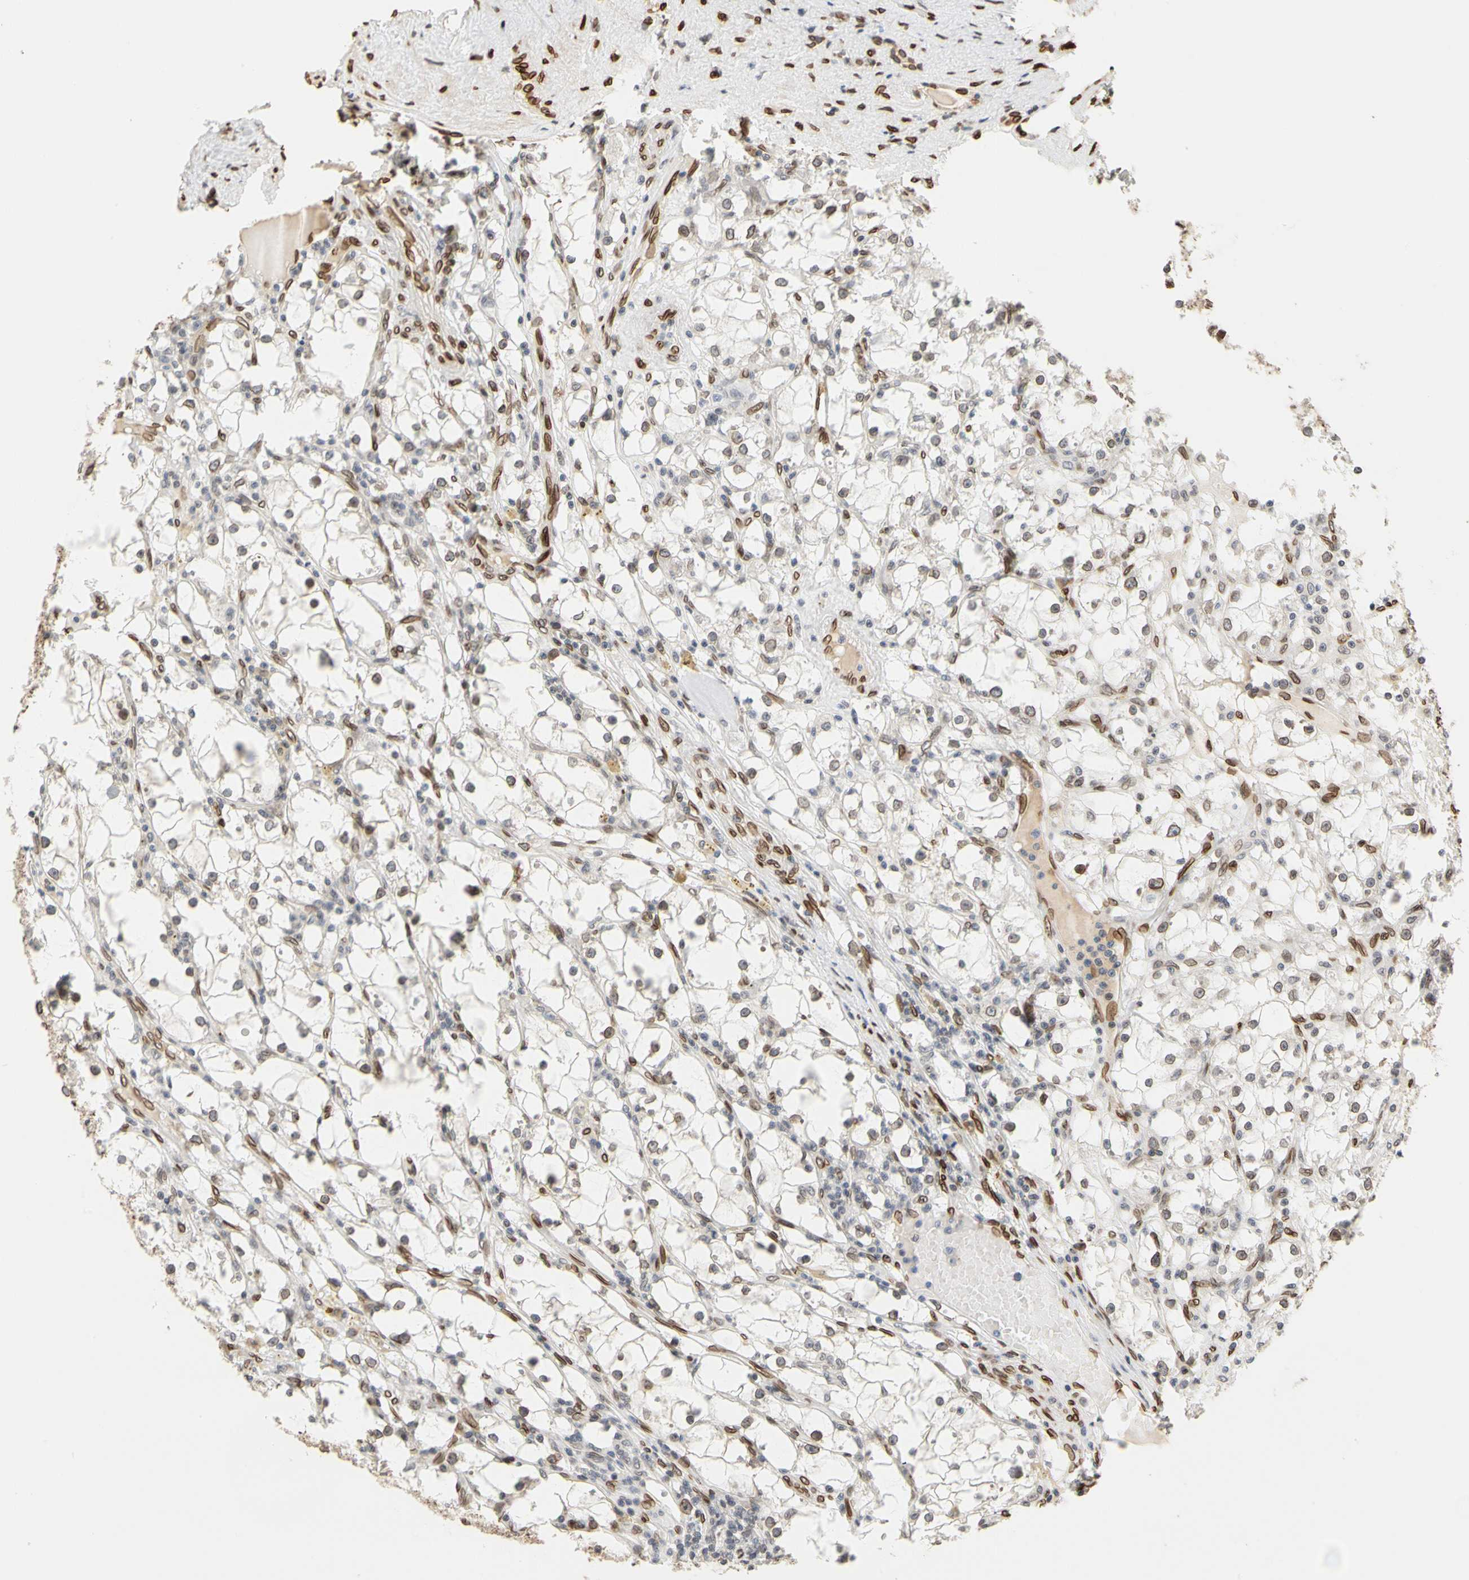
{"staining": {"intensity": "moderate", "quantity": ">75%", "location": "cytoplasmic/membranous,nuclear"}, "tissue": "renal cancer", "cell_type": "Tumor cells", "image_type": "cancer", "snomed": [{"axis": "morphology", "description": "Adenocarcinoma, NOS"}, {"axis": "topography", "description": "Kidney"}], "caption": "Immunohistochemical staining of human renal cancer (adenocarcinoma) displays medium levels of moderate cytoplasmic/membranous and nuclear expression in about >75% of tumor cells. (Stains: DAB in brown, nuclei in blue, Microscopy: brightfield microscopy at high magnification).", "gene": "SUN1", "patient": {"sex": "male", "age": 56}}